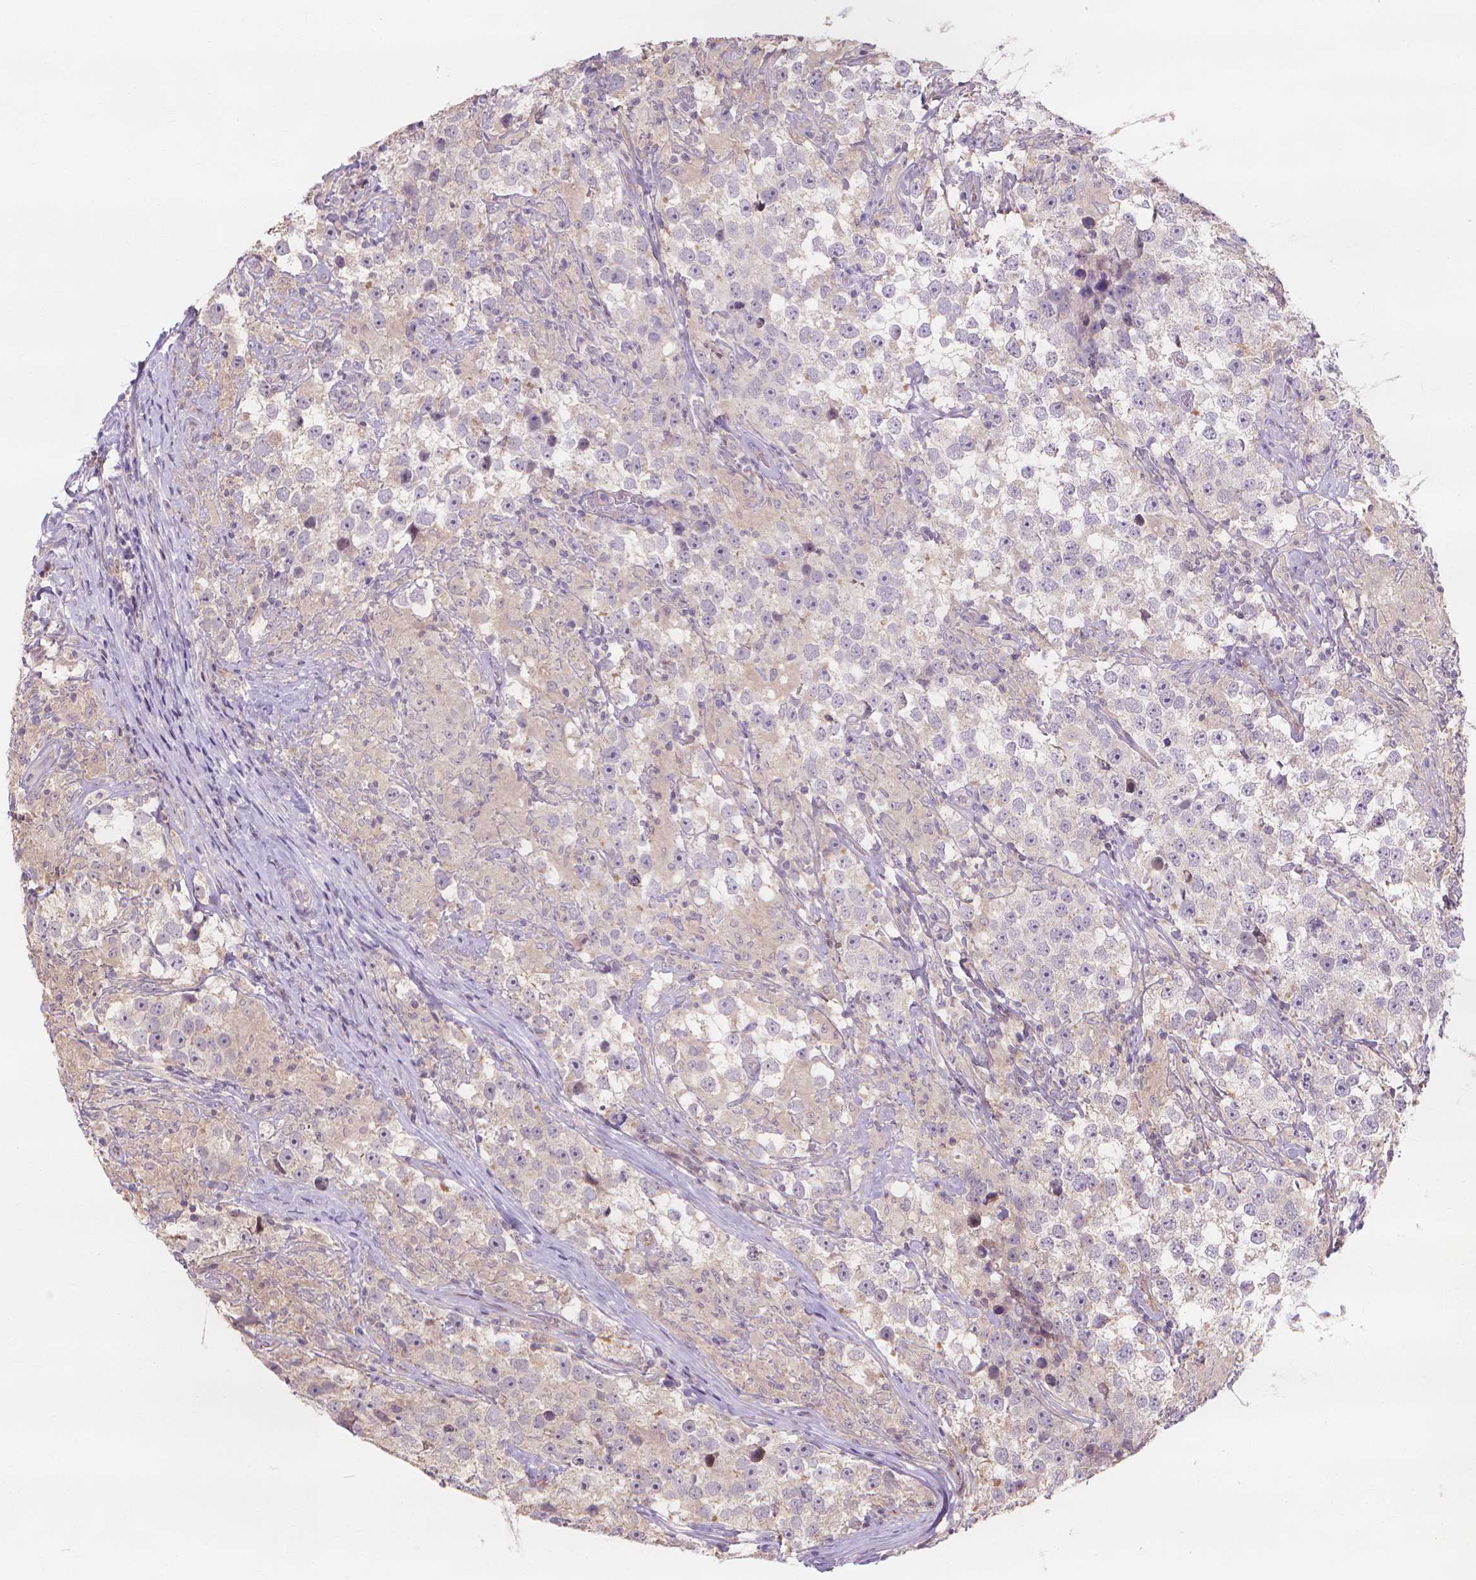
{"staining": {"intensity": "negative", "quantity": "none", "location": "none"}, "tissue": "testis cancer", "cell_type": "Tumor cells", "image_type": "cancer", "snomed": [{"axis": "morphology", "description": "Seminoma, NOS"}, {"axis": "topography", "description": "Testis"}], "caption": "Immunohistochemistry histopathology image of human testis cancer (seminoma) stained for a protein (brown), which exhibits no staining in tumor cells.", "gene": "PRDM13", "patient": {"sex": "male", "age": 46}}